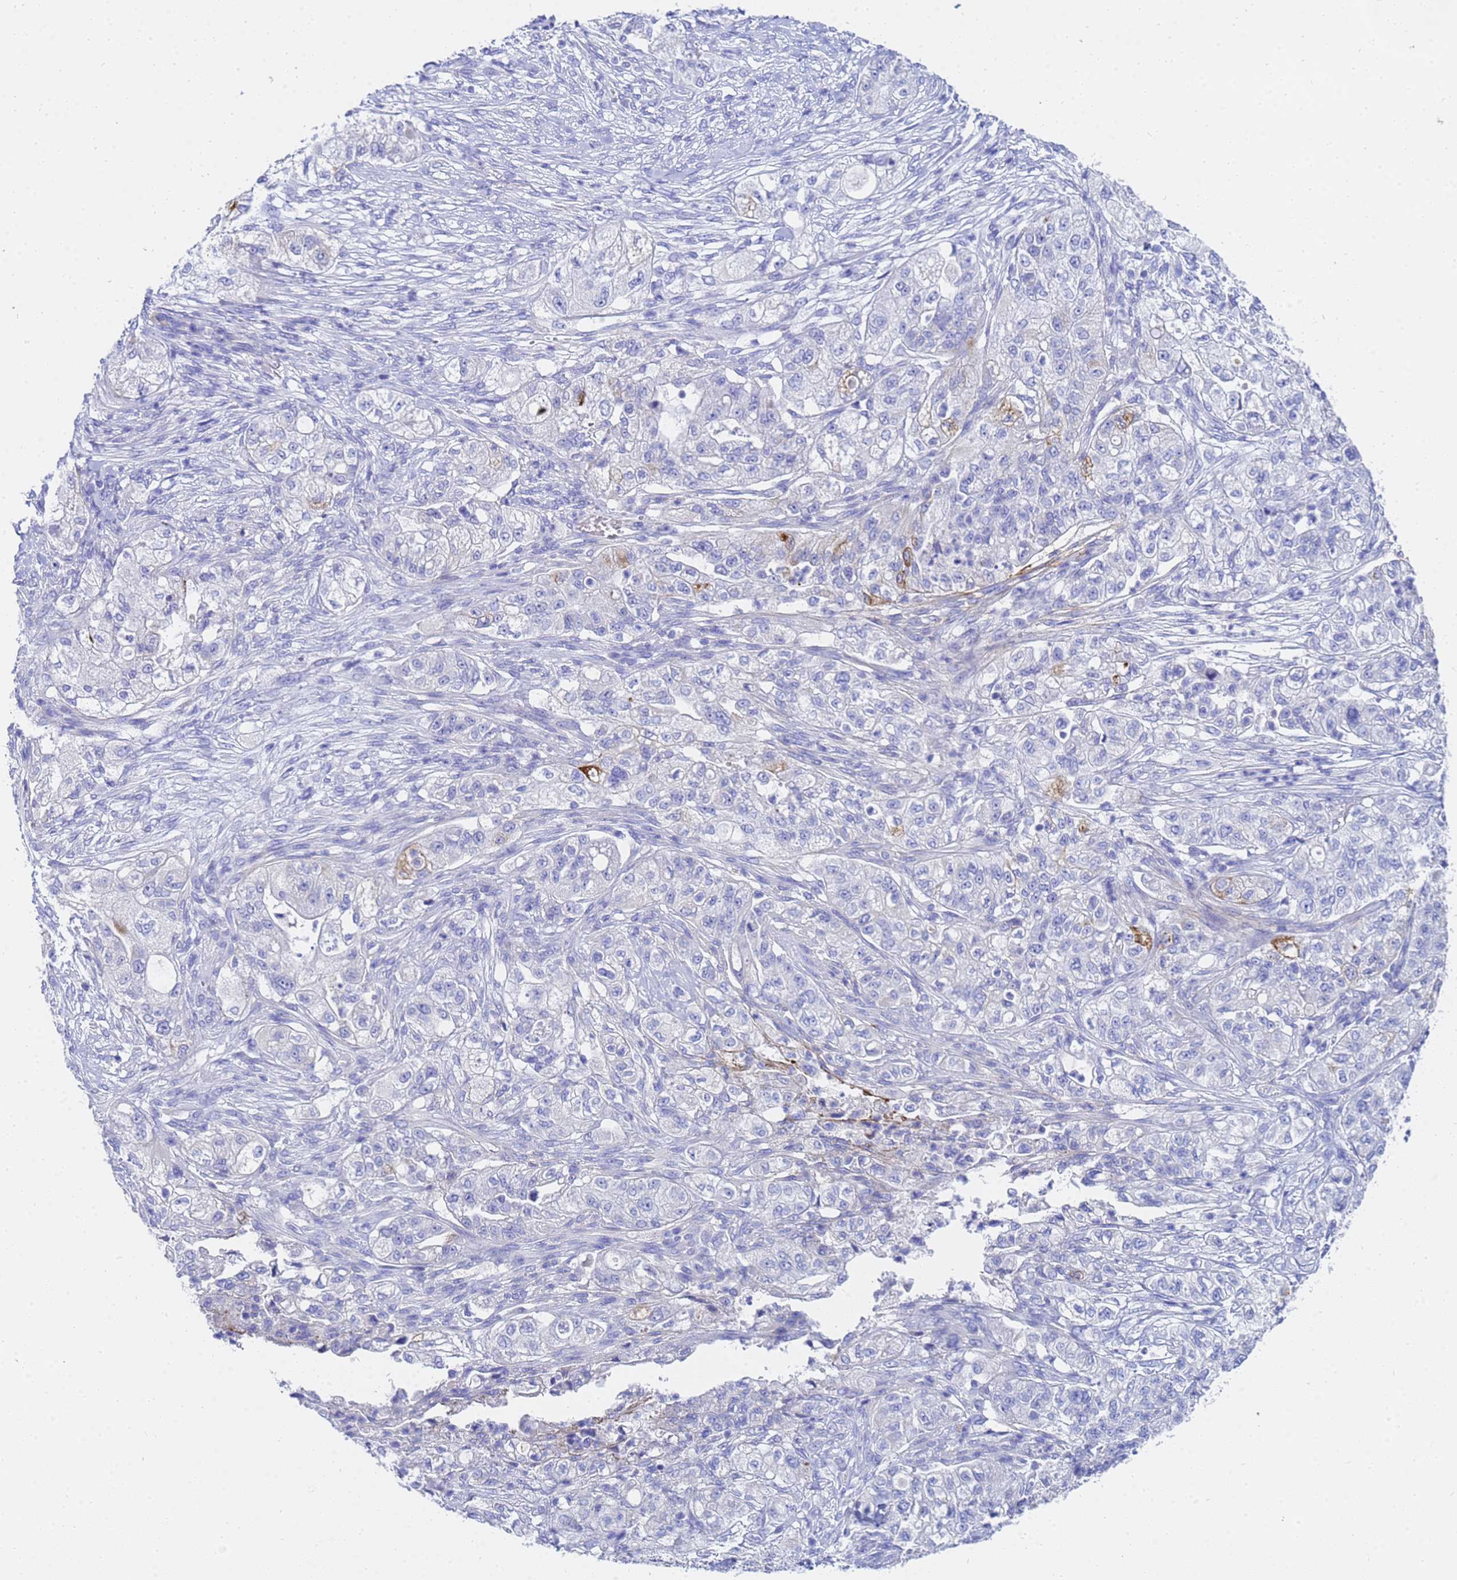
{"staining": {"intensity": "negative", "quantity": "none", "location": "none"}, "tissue": "pancreatic cancer", "cell_type": "Tumor cells", "image_type": "cancer", "snomed": [{"axis": "morphology", "description": "Adenocarcinoma, NOS"}, {"axis": "topography", "description": "Pancreas"}], "caption": "Immunohistochemistry histopathology image of pancreatic cancer (adenocarcinoma) stained for a protein (brown), which displays no staining in tumor cells.", "gene": "C2orf72", "patient": {"sex": "female", "age": 78}}